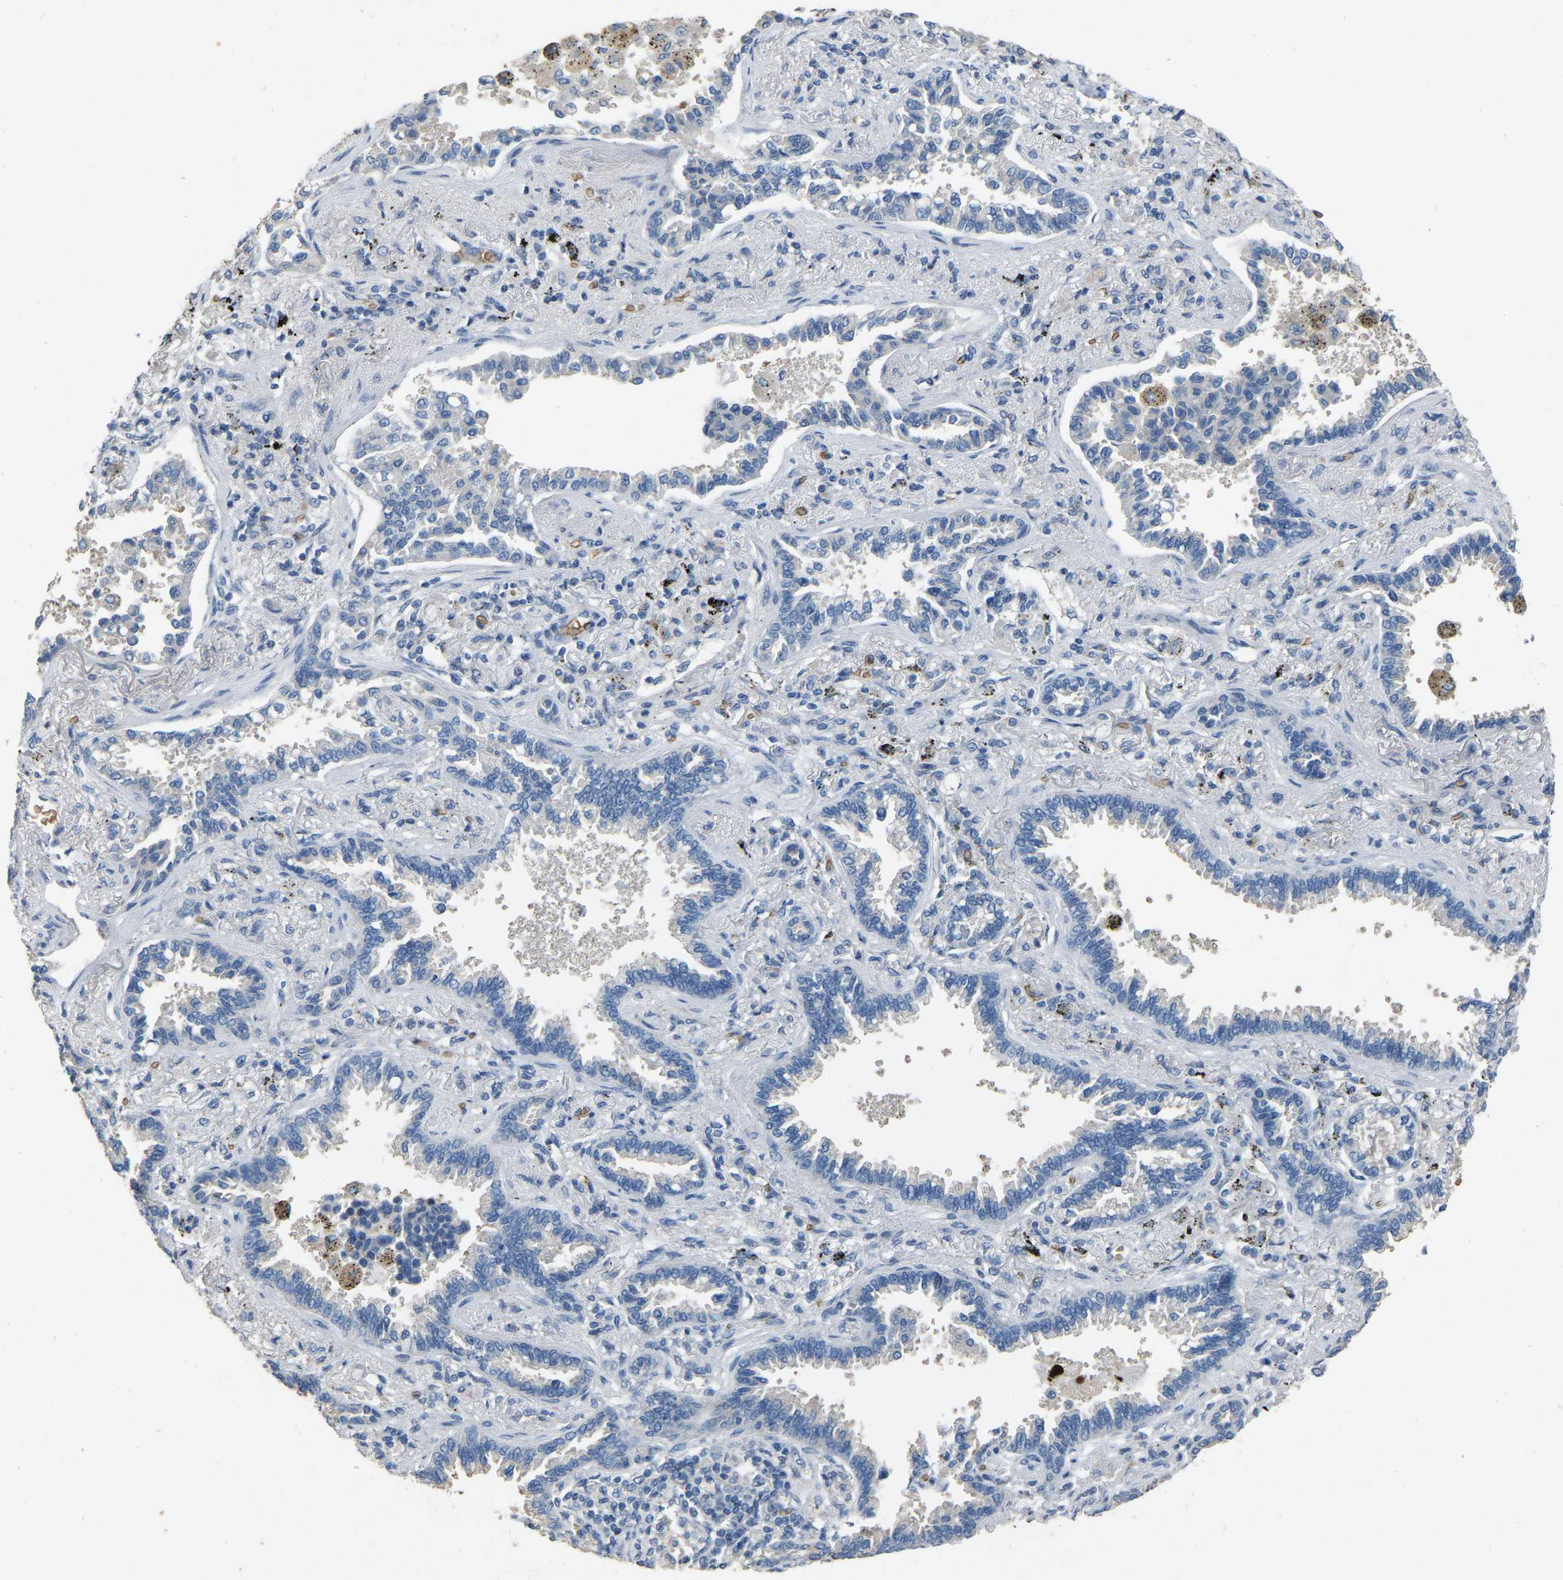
{"staining": {"intensity": "weak", "quantity": "<25%", "location": "cytoplasmic/membranous"}, "tissue": "lung cancer", "cell_type": "Tumor cells", "image_type": "cancer", "snomed": [{"axis": "morphology", "description": "Normal tissue, NOS"}, {"axis": "morphology", "description": "Adenocarcinoma, NOS"}, {"axis": "topography", "description": "Lung"}], "caption": "Lung adenocarcinoma stained for a protein using IHC displays no expression tumor cells.", "gene": "CFAP298", "patient": {"sex": "male", "age": 59}}